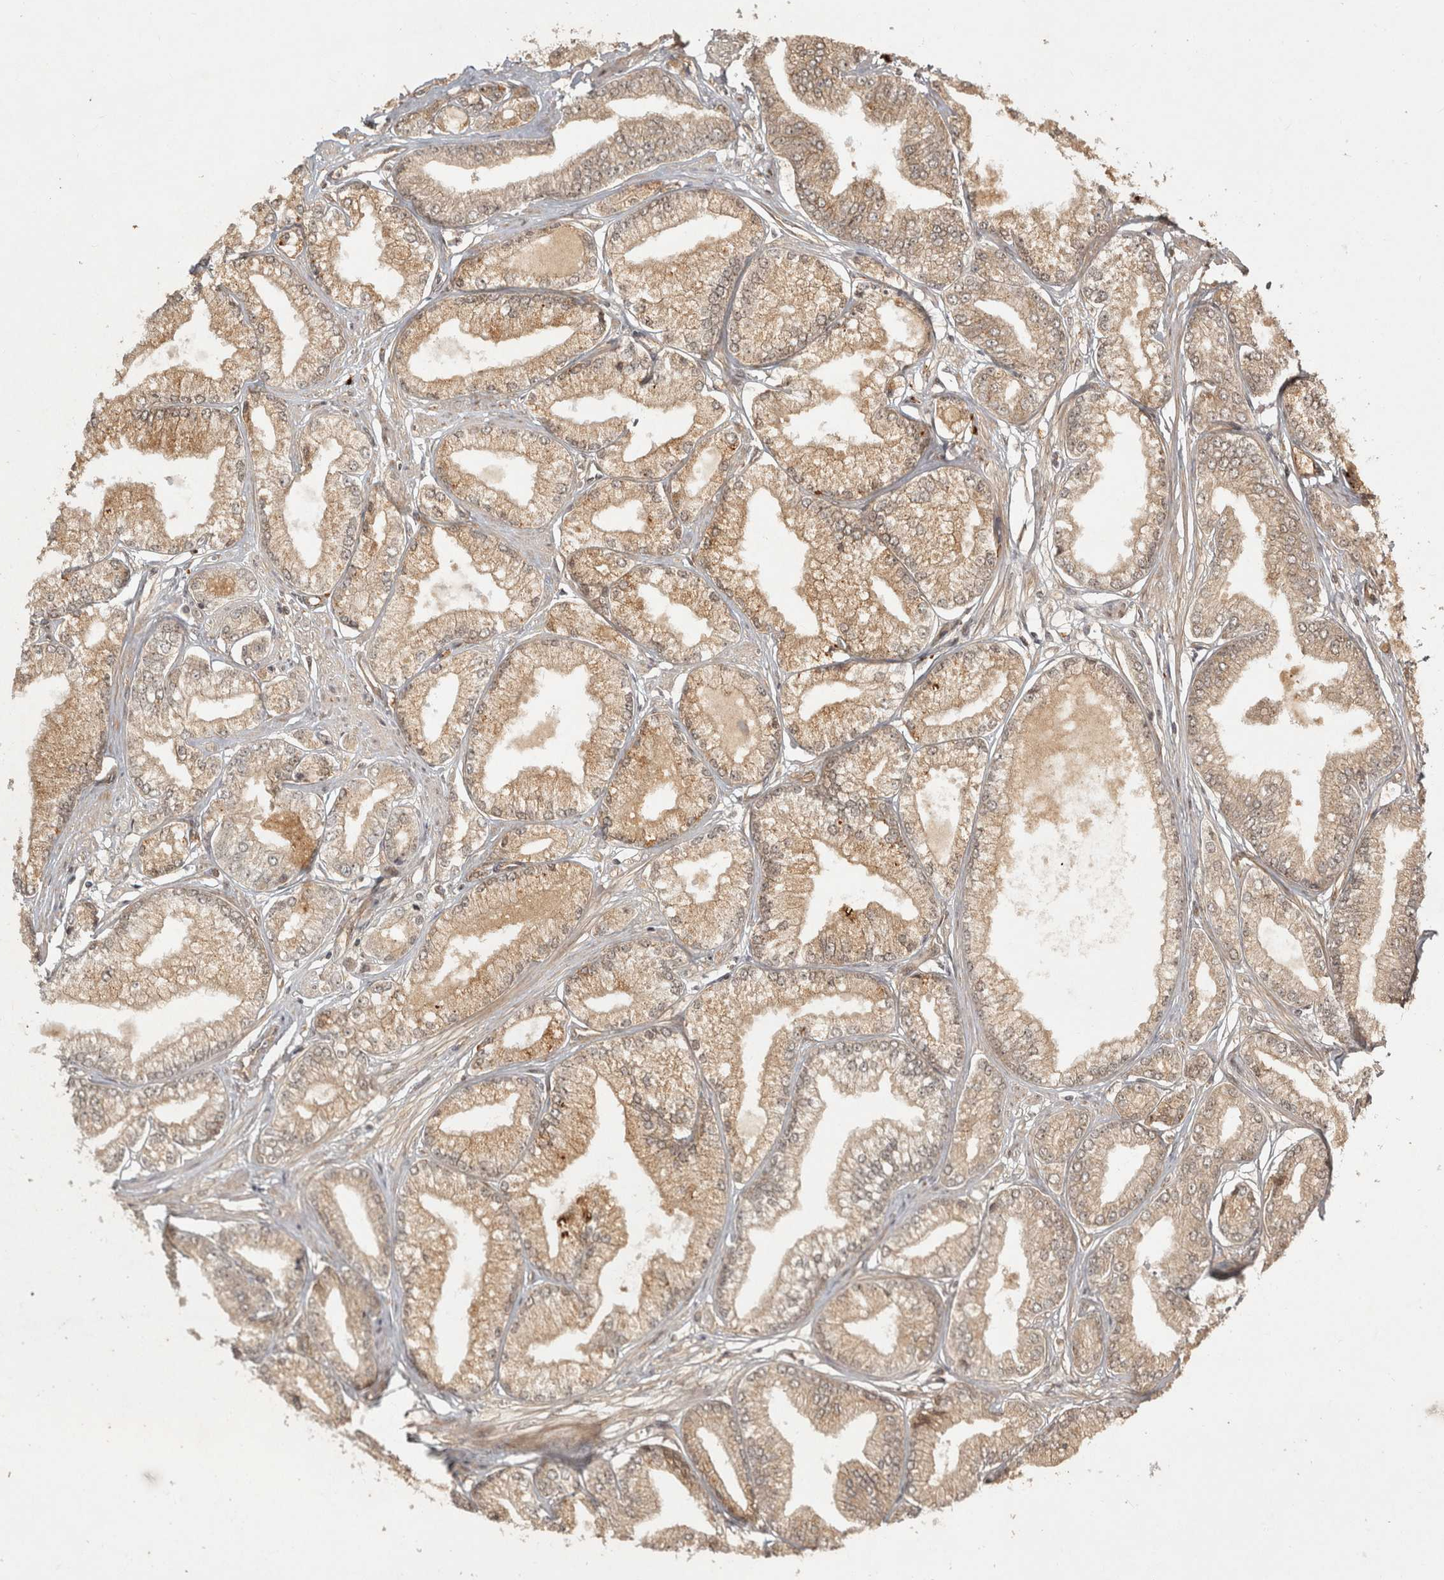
{"staining": {"intensity": "weak", "quantity": ">75%", "location": "cytoplasmic/membranous"}, "tissue": "prostate cancer", "cell_type": "Tumor cells", "image_type": "cancer", "snomed": [{"axis": "morphology", "description": "Adenocarcinoma, Low grade"}, {"axis": "topography", "description": "Prostate"}], "caption": "The image shows a brown stain indicating the presence of a protein in the cytoplasmic/membranous of tumor cells in prostate adenocarcinoma (low-grade).", "gene": "CAMSAP2", "patient": {"sex": "male", "age": 52}}